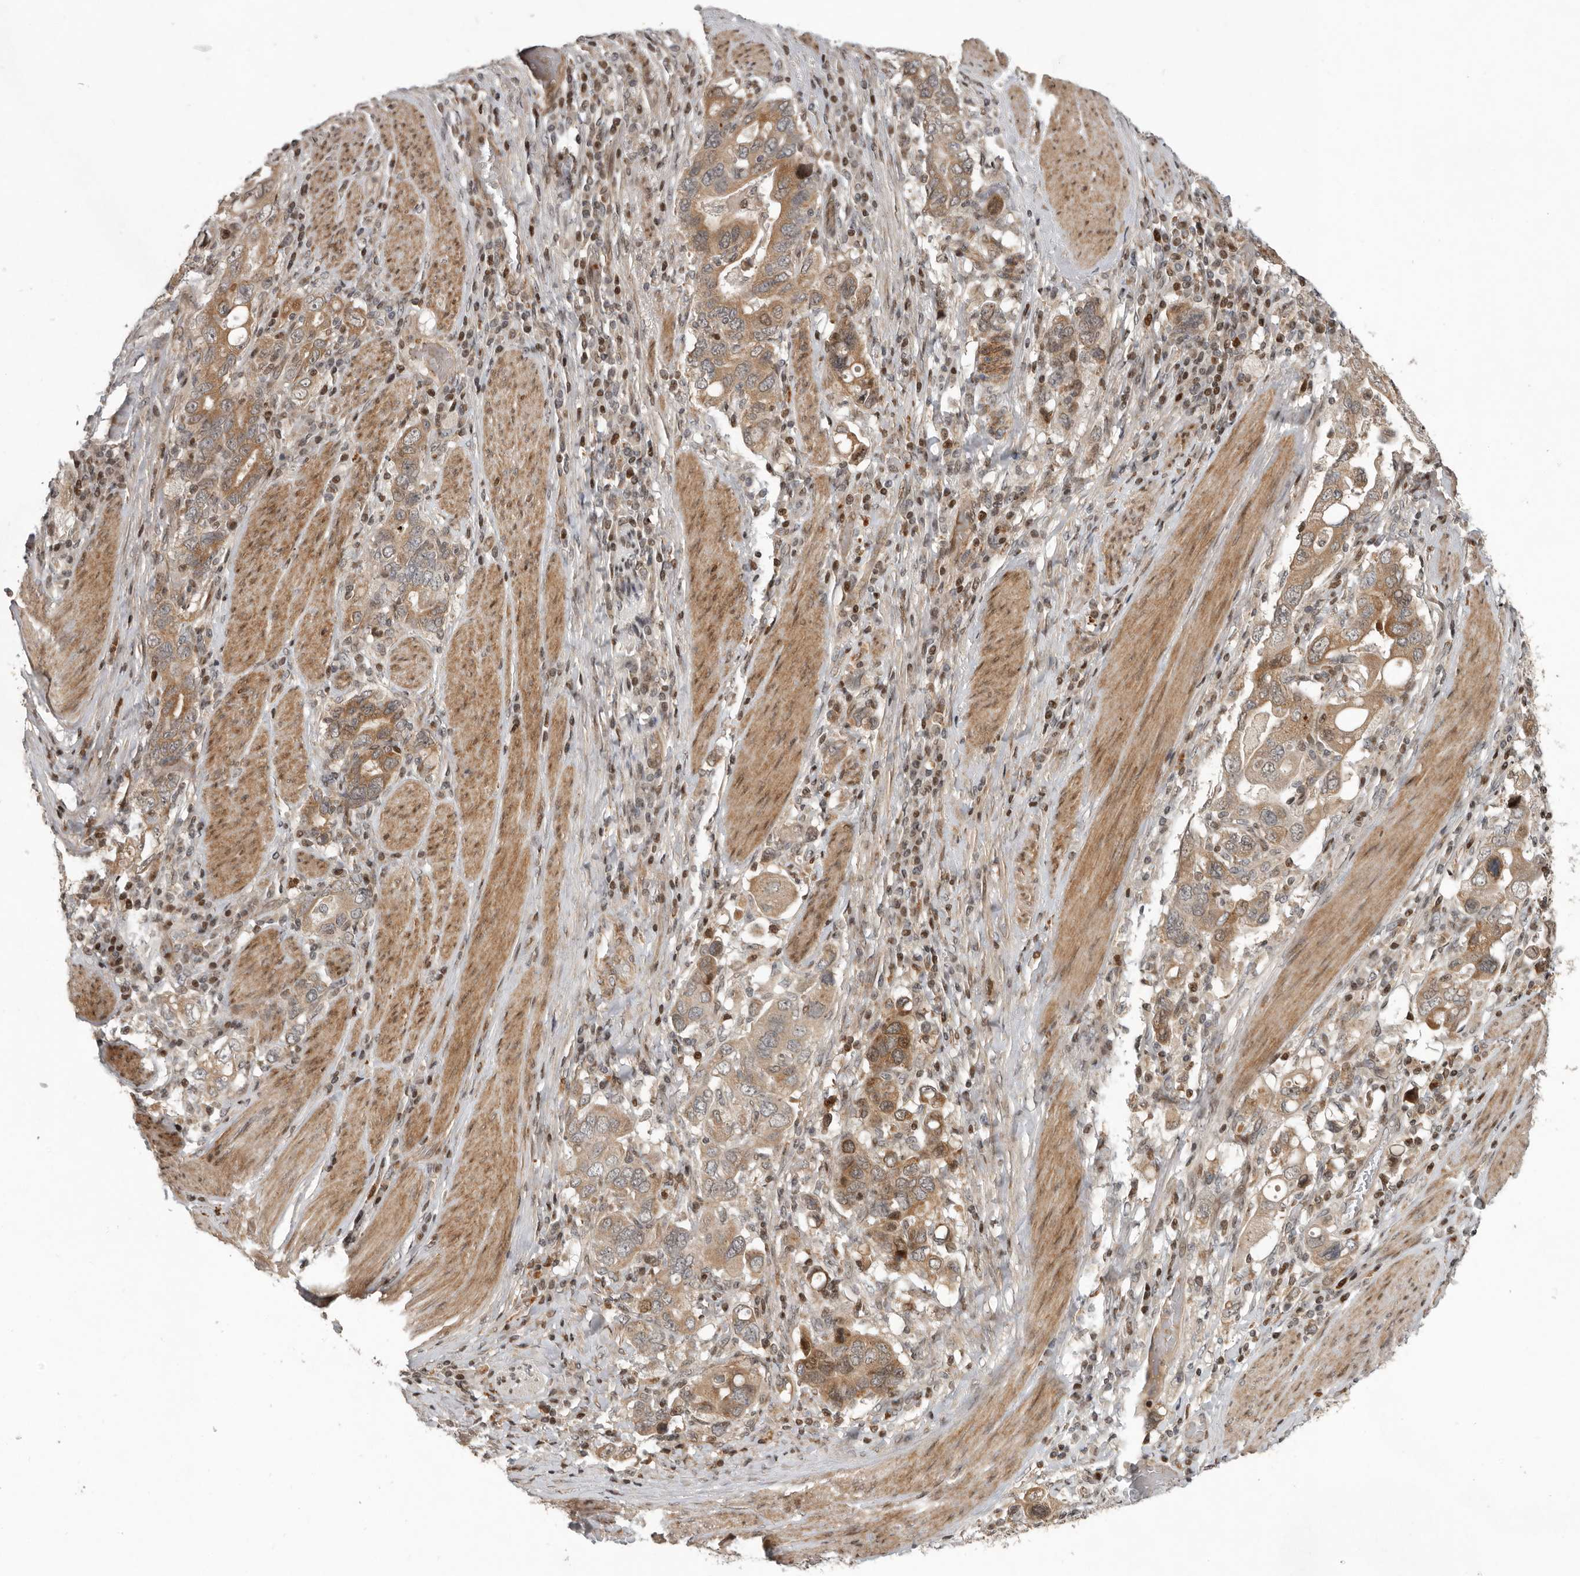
{"staining": {"intensity": "moderate", "quantity": ">75%", "location": "cytoplasmic/membranous"}, "tissue": "stomach cancer", "cell_type": "Tumor cells", "image_type": "cancer", "snomed": [{"axis": "morphology", "description": "Adenocarcinoma, NOS"}, {"axis": "topography", "description": "Stomach, upper"}], "caption": "Immunohistochemical staining of human adenocarcinoma (stomach) demonstrates medium levels of moderate cytoplasmic/membranous protein staining in approximately >75% of tumor cells.", "gene": "RABIF", "patient": {"sex": "male", "age": 62}}